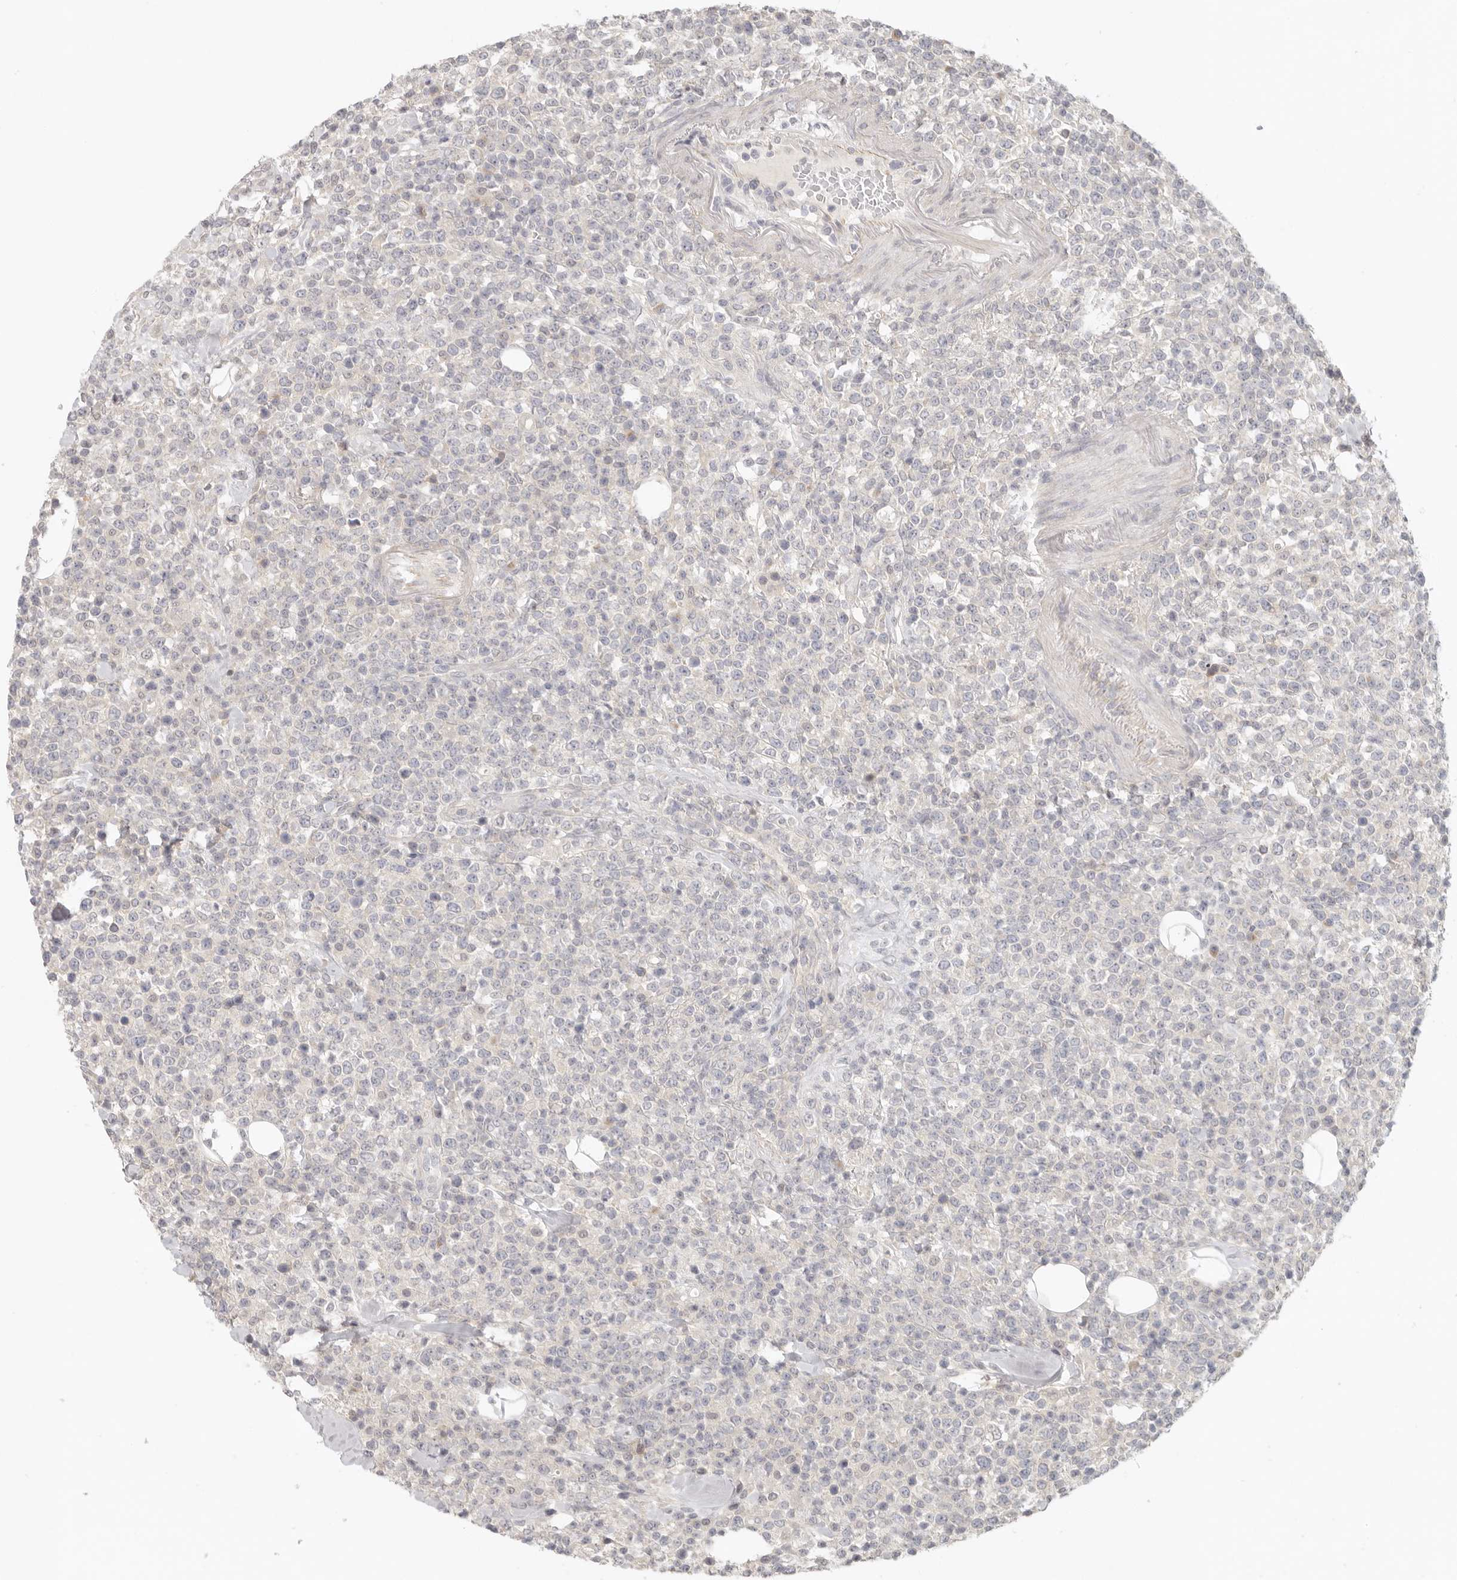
{"staining": {"intensity": "negative", "quantity": "none", "location": "none"}, "tissue": "lymphoma", "cell_type": "Tumor cells", "image_type": "cancer", "snomed": [{"axis": "morphology", "description": "Malignant lymphoma, non-Hodgkin's type, High grade"}, {"axis": "topography", "description": "Colon"}], "caption": "IHC histopathology image of neoplastic tissue: lymphoma stained with DAB exhibits no significant protein expression in tumor cells.", "gene": "AHDC1", "patient": {"sex": "female", "age": 53}}